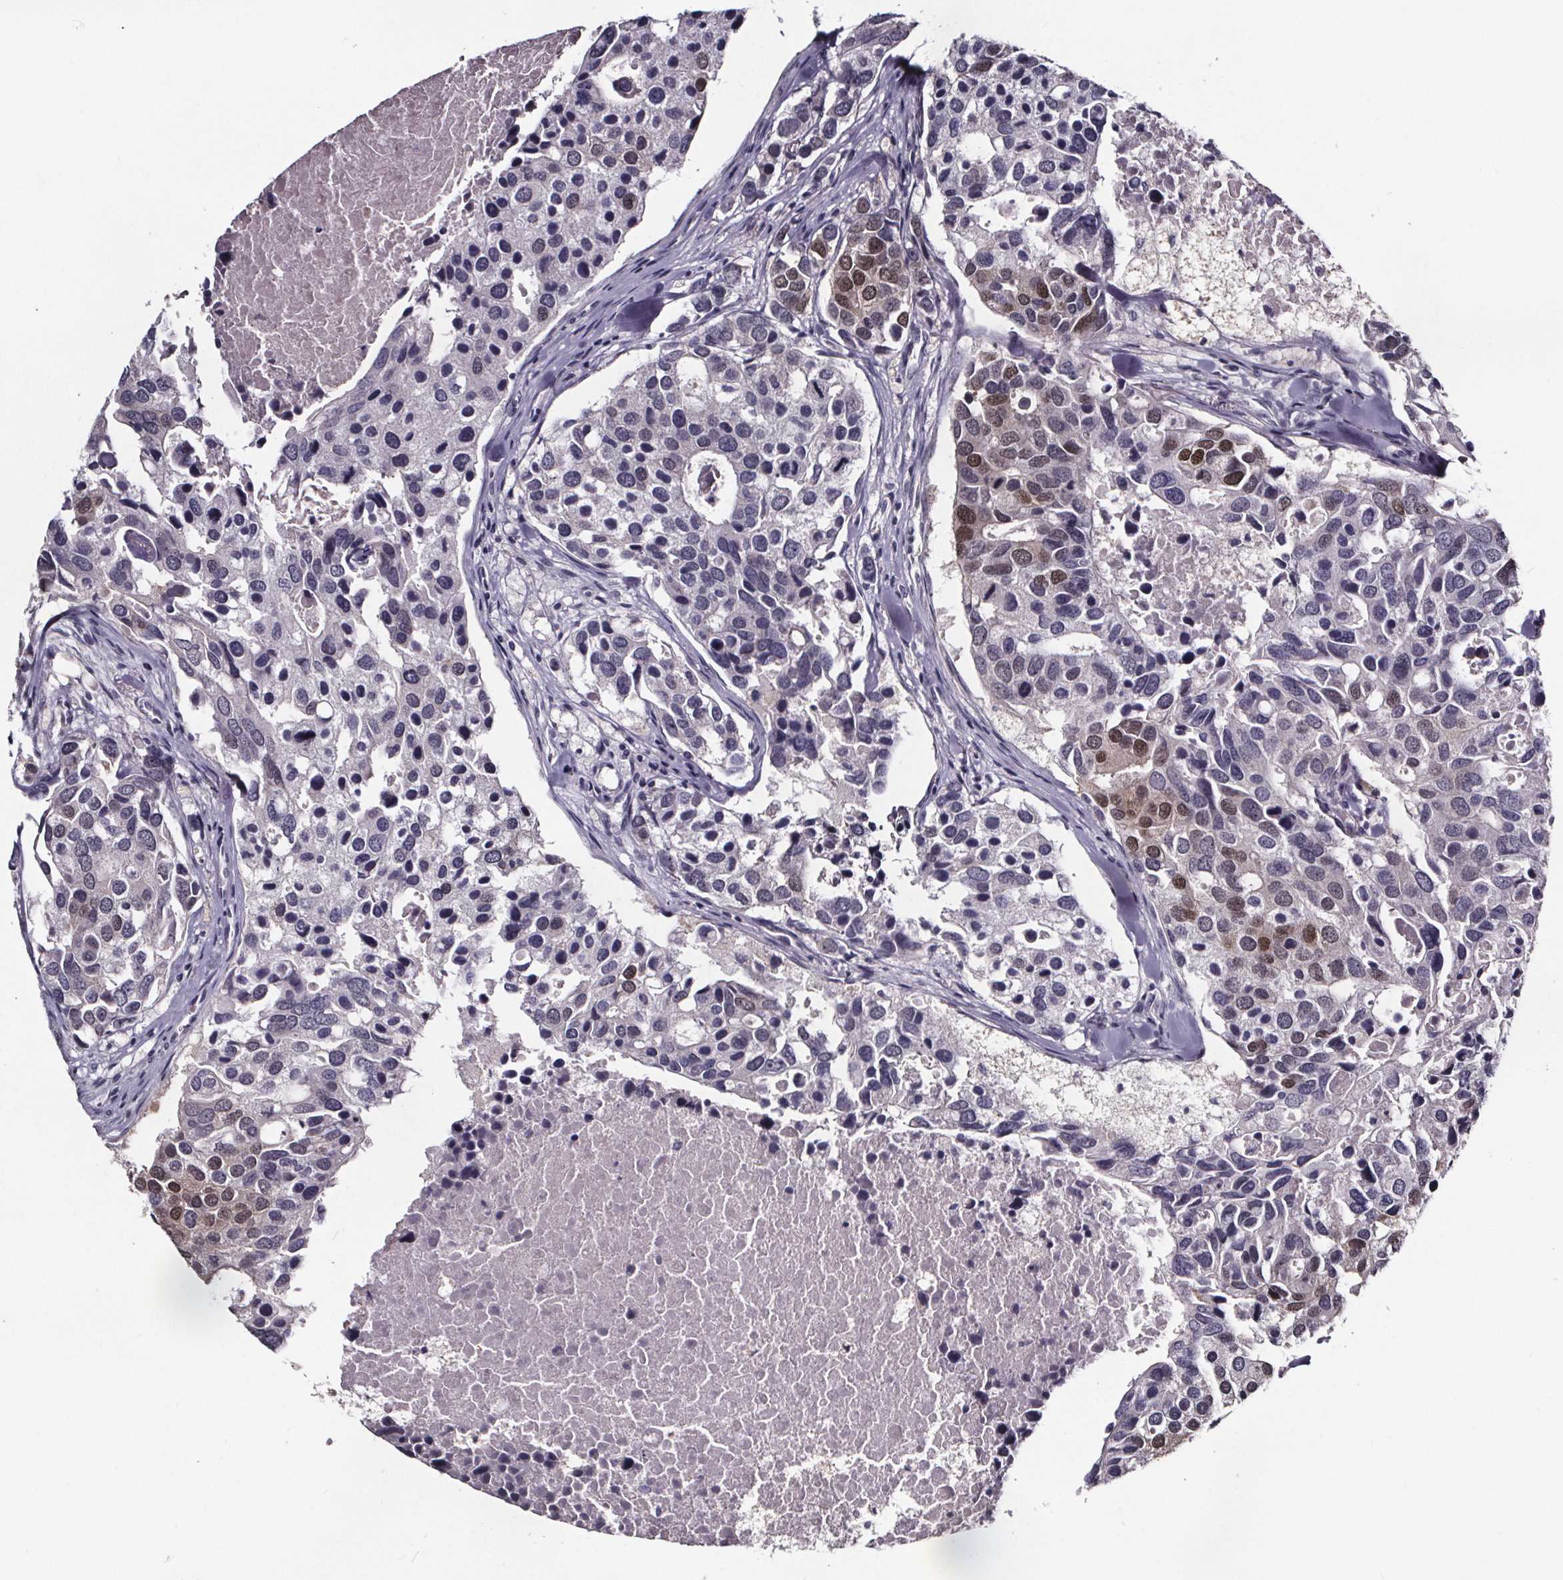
{"staining": {"intensity": "moderate", "quantity": "<25%", "location": "nuclear"}, "tissue": "breast cancer", "cell_type": "Tumor cells", "image_type": "cancer", "snomed": [{"axis": "morphology", "description": "Duct carcinoma"}, {"axis": "topography", "description": "Breast"}], "caption": "Human intraductal carcinoma (breast) stained for a protein (brown) exhibits moderate nuclear positive staining in approximately <25% of tumor cells.", "gene": "AR", "patient": {"sex": "female", "age": 83}}